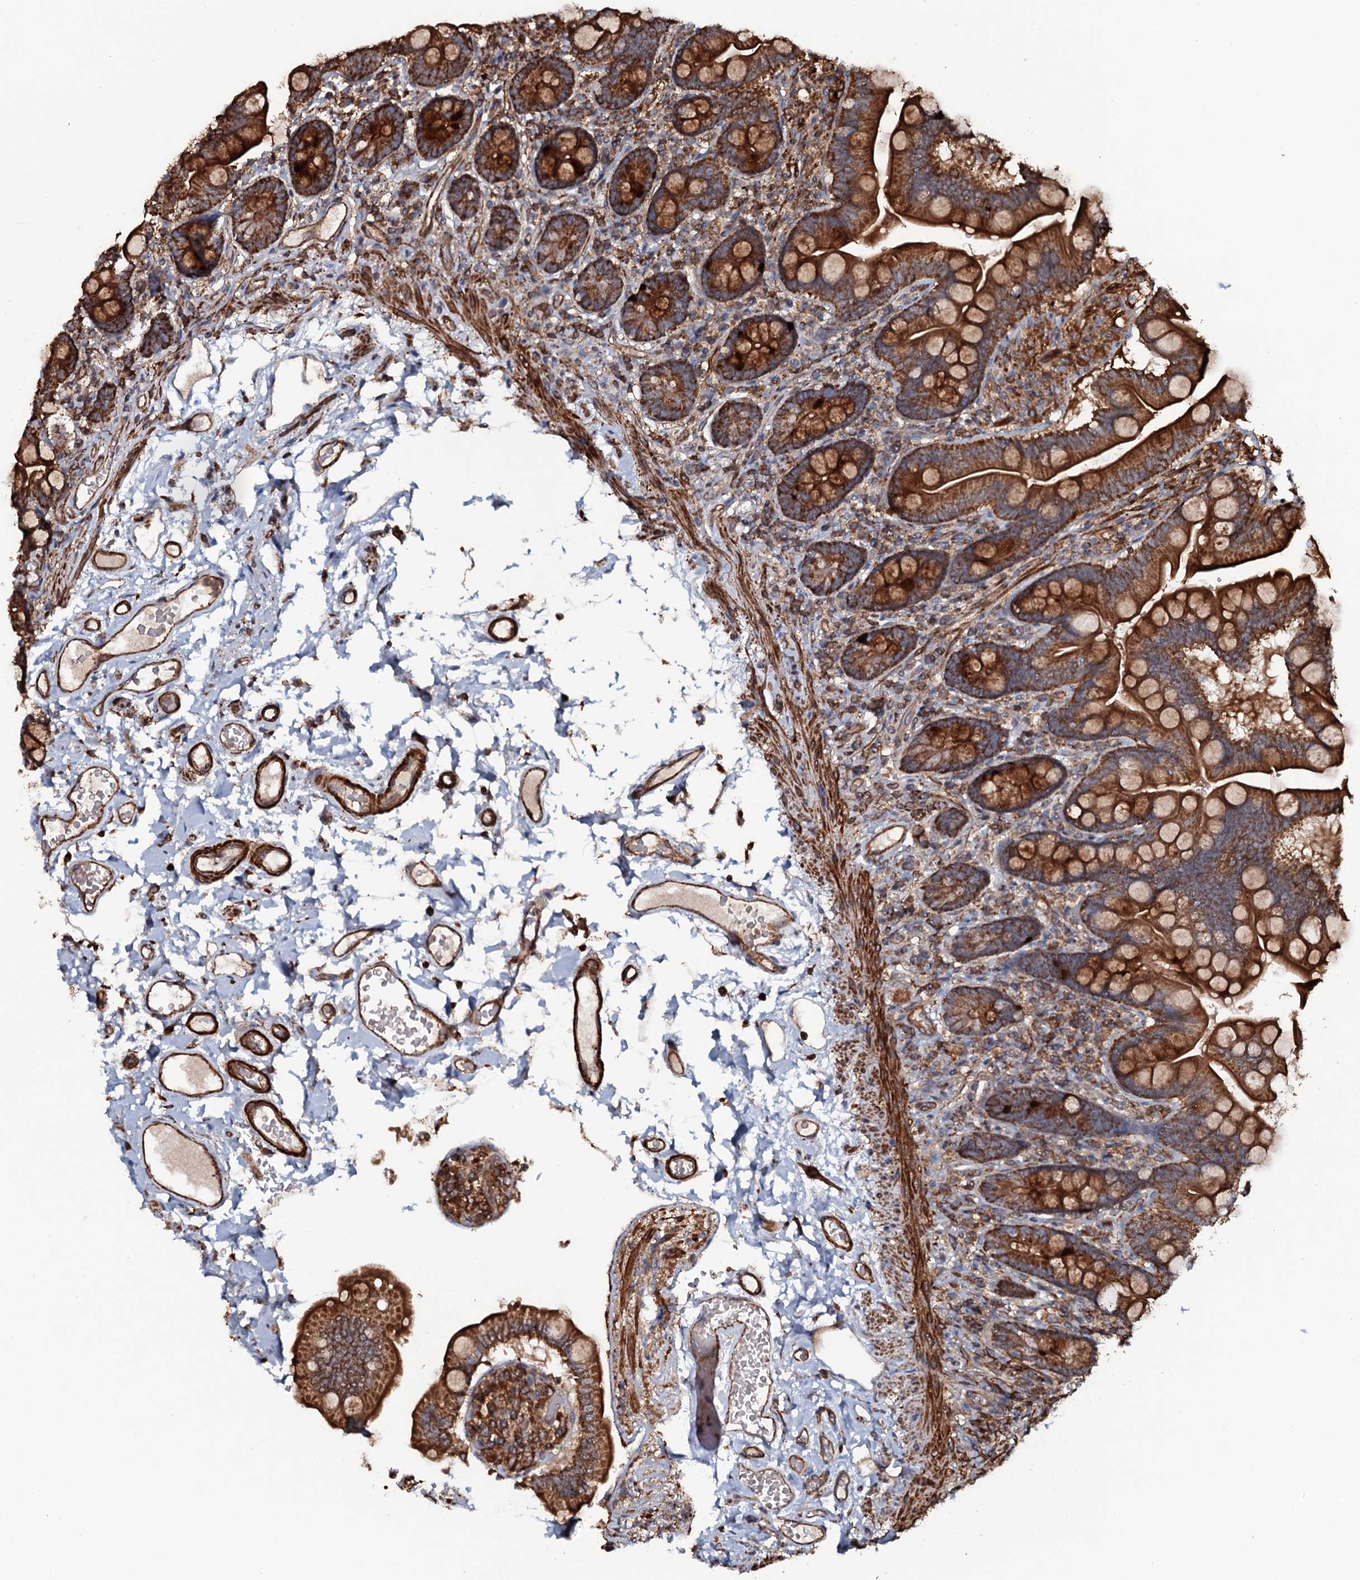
{"staining": {"intensity": "strong", "quantity": ">75%", "location": "cytoplasmic/membranous"}, "tissue": "small intestine", "cell_type": "Glandular cells", "image_type": "normal", "snomed": [{"axis": "morphology", "description": "Normal tissue, NOS"}, {"axis": "topography", "description": "Small intestine"}], "caption": "Immunohistochemistry (IHC) image of benign small intestine: small intestine stained using immunohistochemistry reveals high levels of strong protein expression localized specifically in the cytoplasmic/membranous of glandular cells, appearing as a cytoplasmic/membranous brown color.", "gene": "VWA8", "patient": {"sex": "female", "age": 64}}